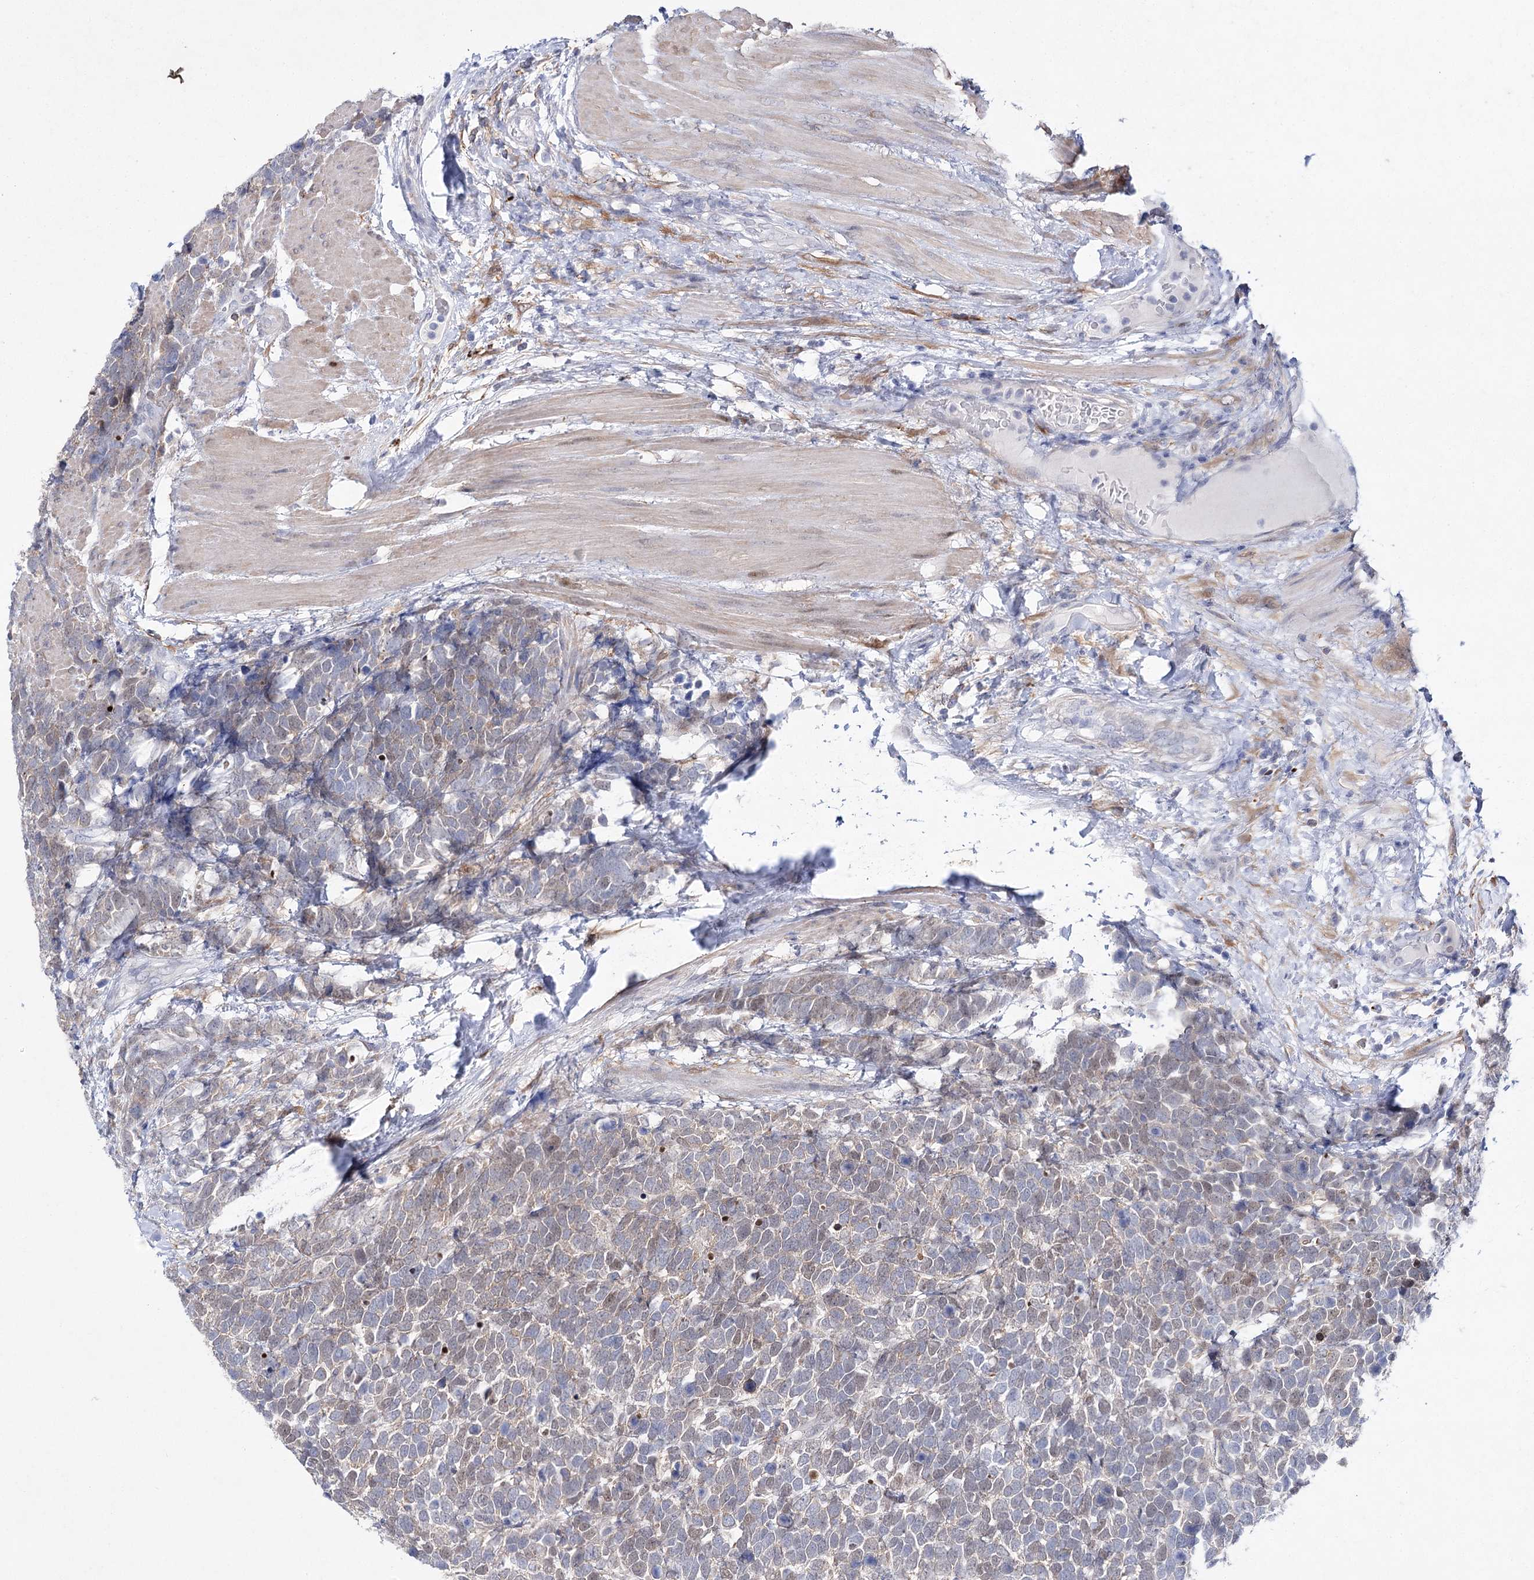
{"staining": {"intensity": "weak", "quantity": "25%-75%", "location": "cytoplasmic/membranous,nuclear"}, "tissue": "urothelial cancer", "cell_type": "Tumor cells", "image_type": "cancer", "snomed": [{"axis": "morphology", "description": "Urothelial carcinoma, High grade"}, {"axis": "topography", "description": "Urinary bladder"}], "caption": "Protein staining shows weak cytoplasmic/membranous and nuclear staining in approximately 25%-75% of tumor cells in urothelial cancer.", "gene": "UGDH", "patient": {"sex": "female", "age": 82}}